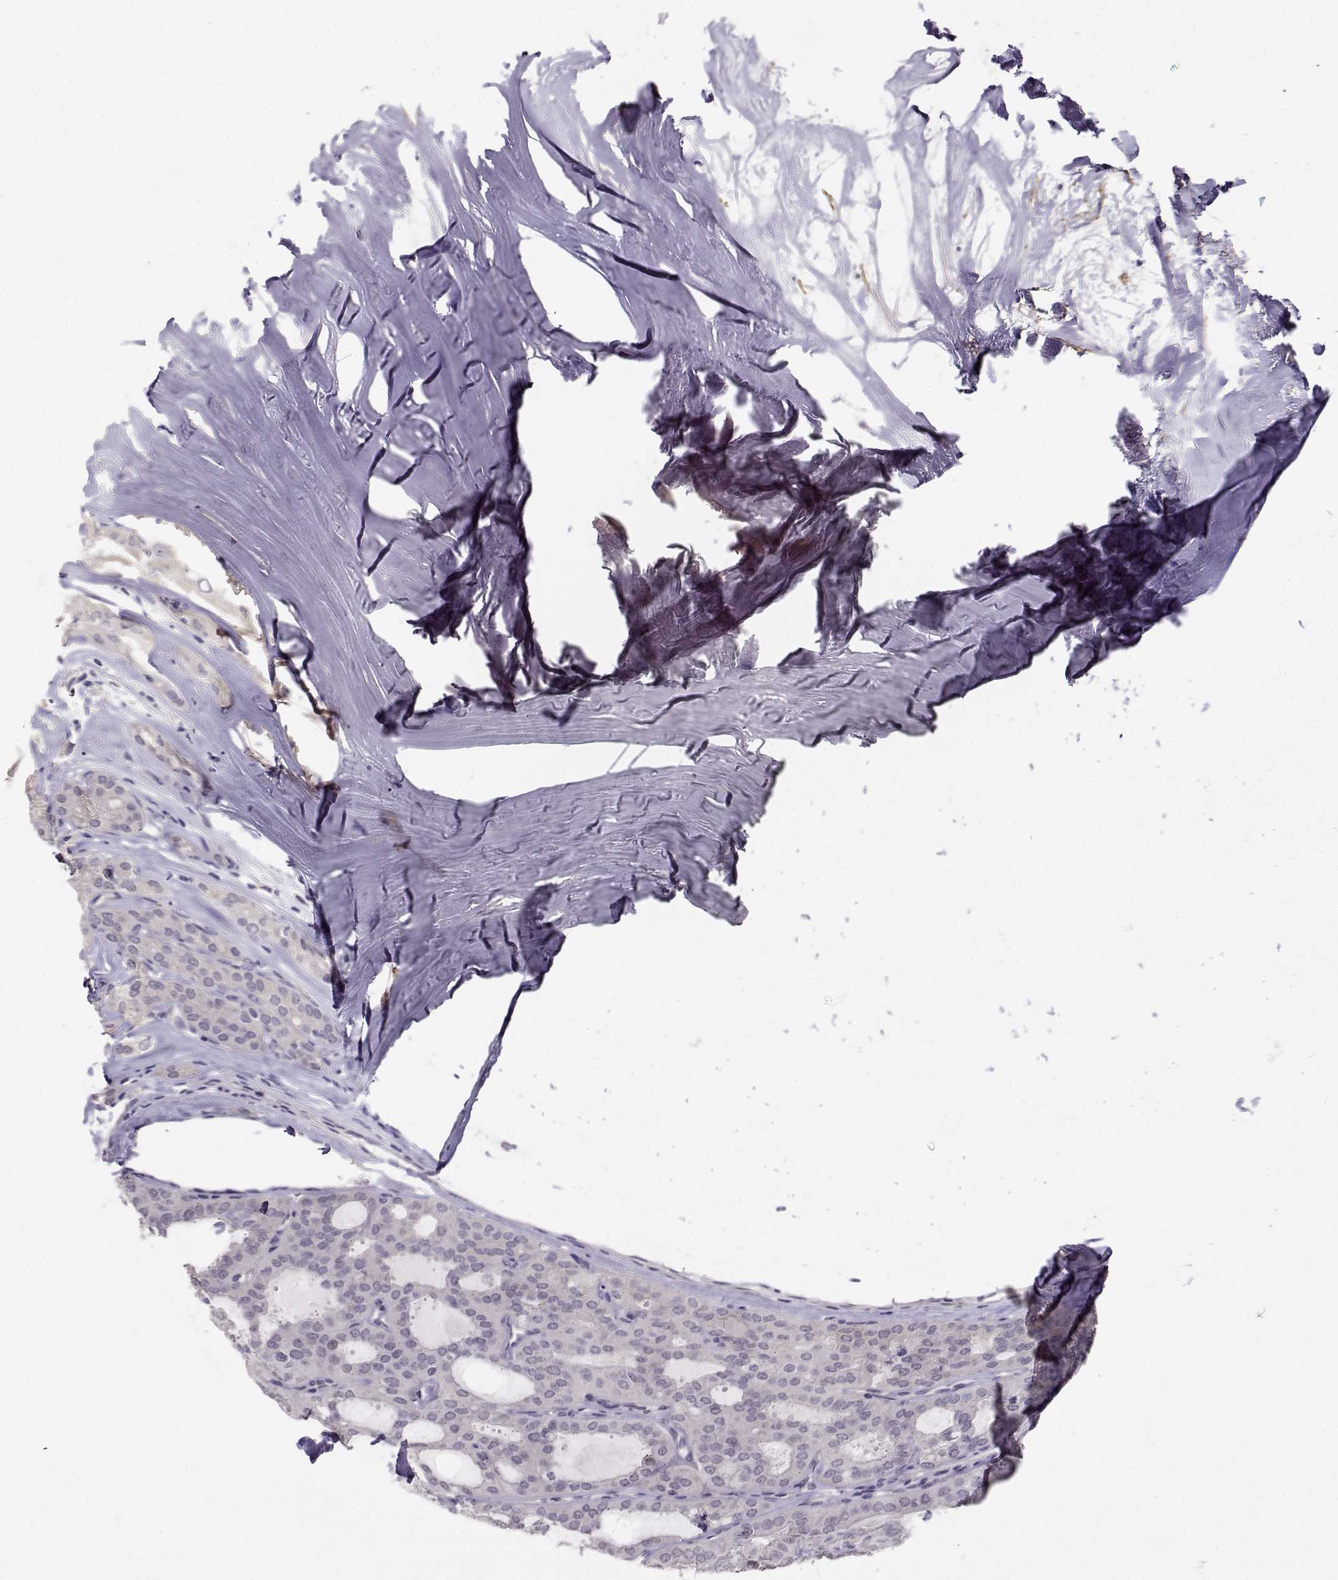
{"staining": {"intensity": "negative", "quantity": "none", "location": "none"}, "tissue": "thyroid cancer", "cell_type": "Tumor cells", "image_type": "cancer", "snomed": [{"axis": "morphology", "description": "Follicular adenoma carcinoma, NOS"}, {"axis": "topography", "description": "Thyroid gland"}], "caption": "Tumor cells are negative for protein expression in human thyroid cancer.", "gene": "TMEM145", "patient": {"sex": "male", "age": 75}}